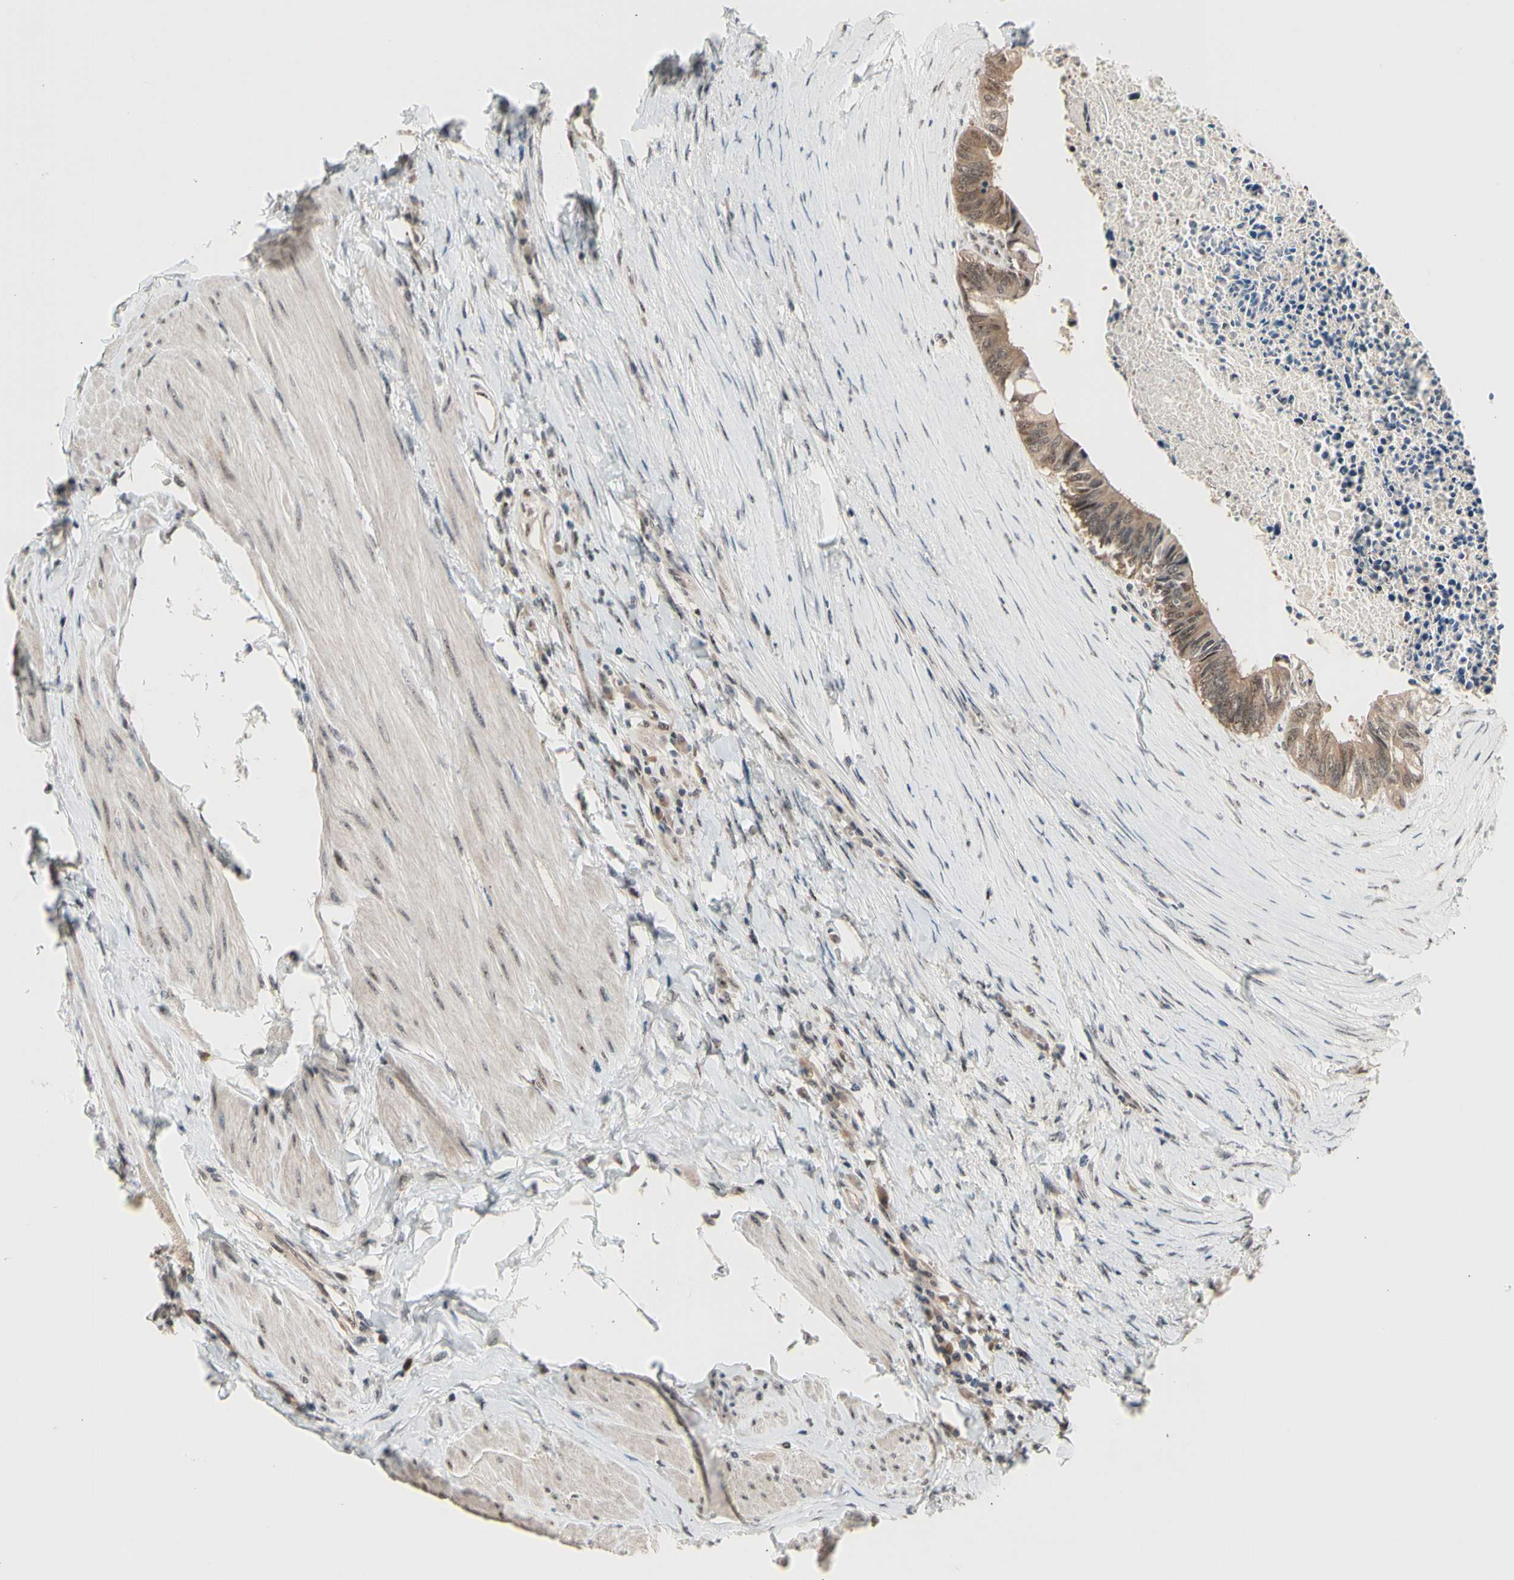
{"staining": {"intensity": "moderate", "quantity": ">75%", "location": "cytoplasmic/membranous"}, "tissue": "colorectal cancer", "cell_type": "Tumor cells", "image_type": "cancer", "snomed": [{"axis": "morphology", "description": "Adenocarcinoma, NOS"}, {"axis": "topography", "description": "Rectum"}], "caption": "Adenocarcinoma (colorectal) stained with IHC exhibits moderate cytoplasmic/membranous expression in about >75% of tumor cells.", "gene": "NGEF", "patient": {"sex": "male", "age": 63}}